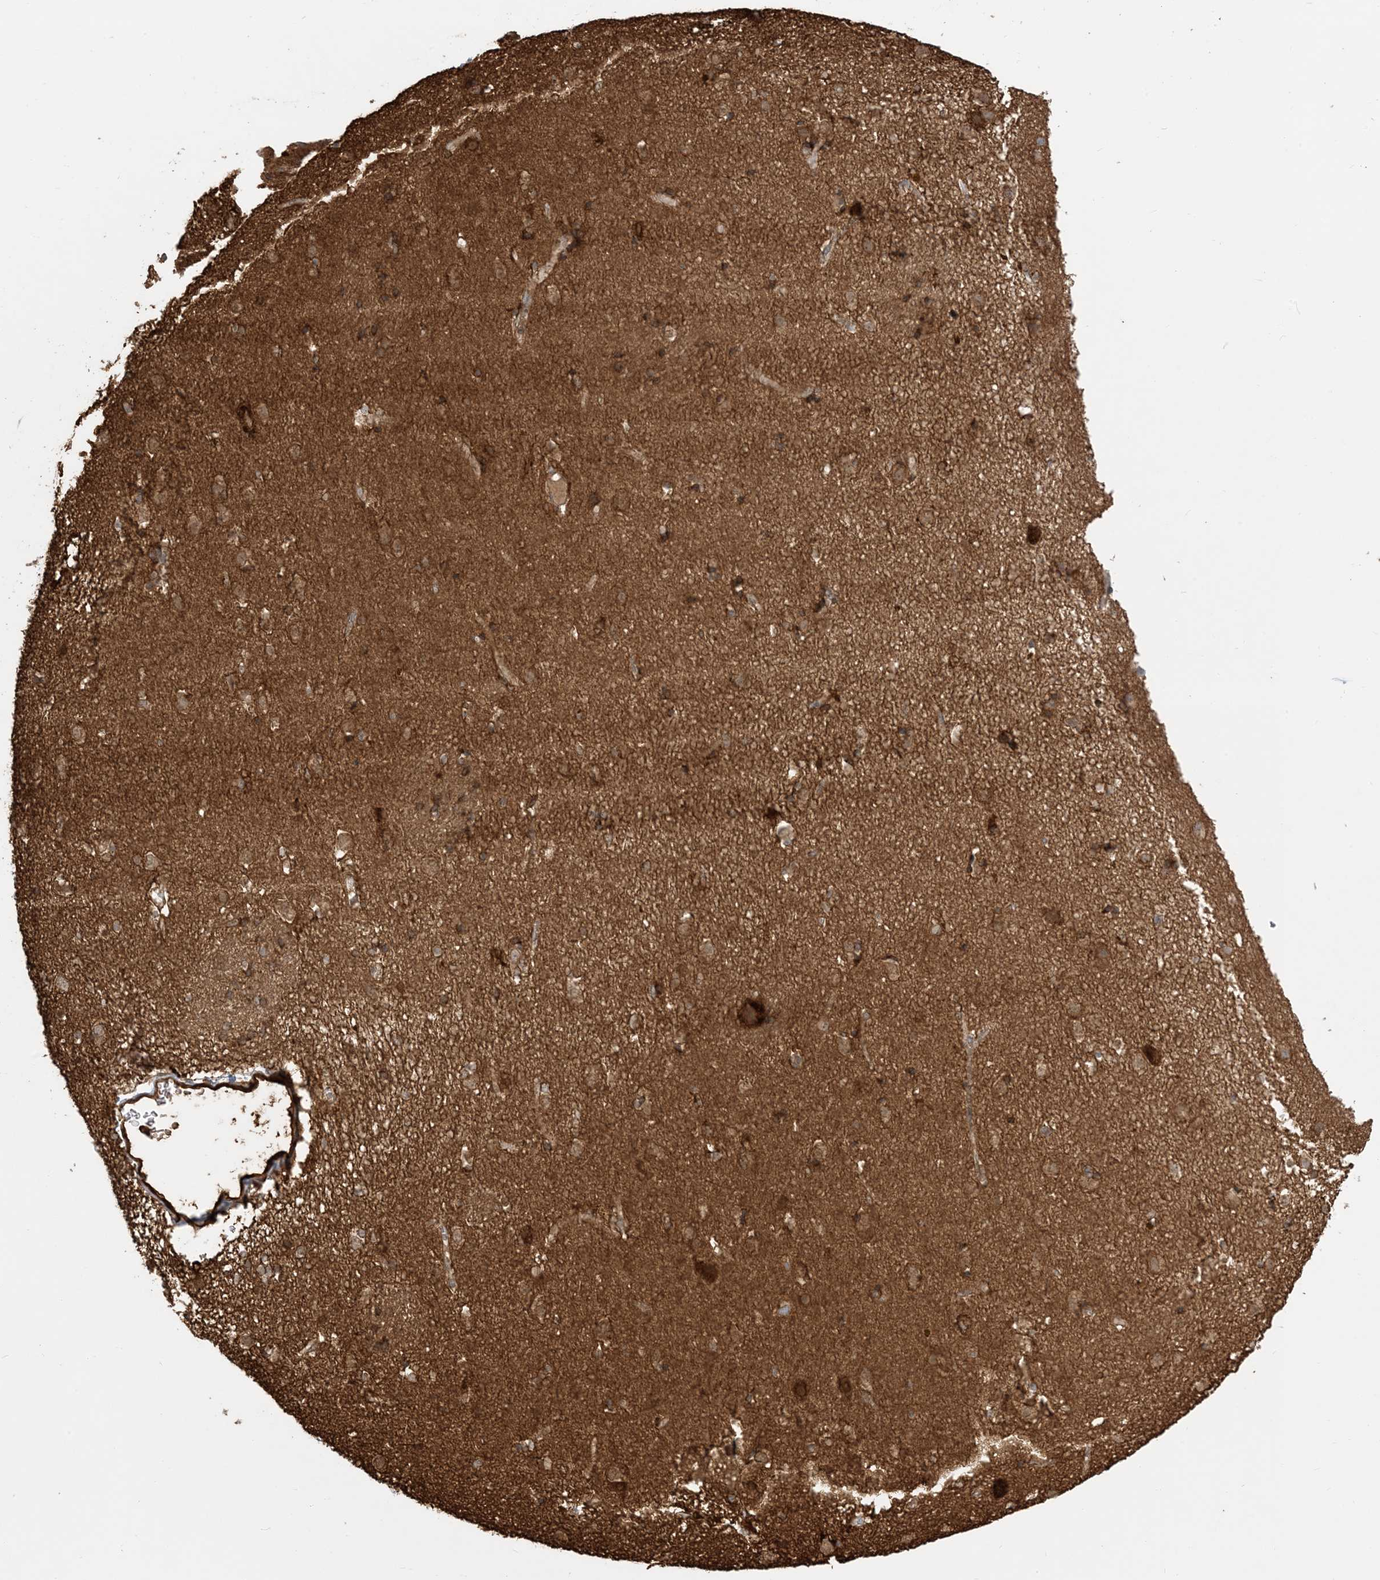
{"staining": {"intensity": "moderate", "quantity": ">75%", "location": "cytoplasmic/membranous"}, "tissue": "caudate", "cell_type": "Glial cells", "image_type": "normal", "snomed": [{"axis": "morphology", "description": "Normal tissue, NOS"}, {"axis": "topography", "description": "Lateral ventricle wall"}], "caption": "Protein expression analysis of unremarkable human caudate reveals moderate cytoplasmic/membranous expression in approximately >75% of glial cells. (Brightfield microscopy of DAB IHC at high magnification).", "gene": "SRP72", "patient": {"sex": "male", "age": 70}}